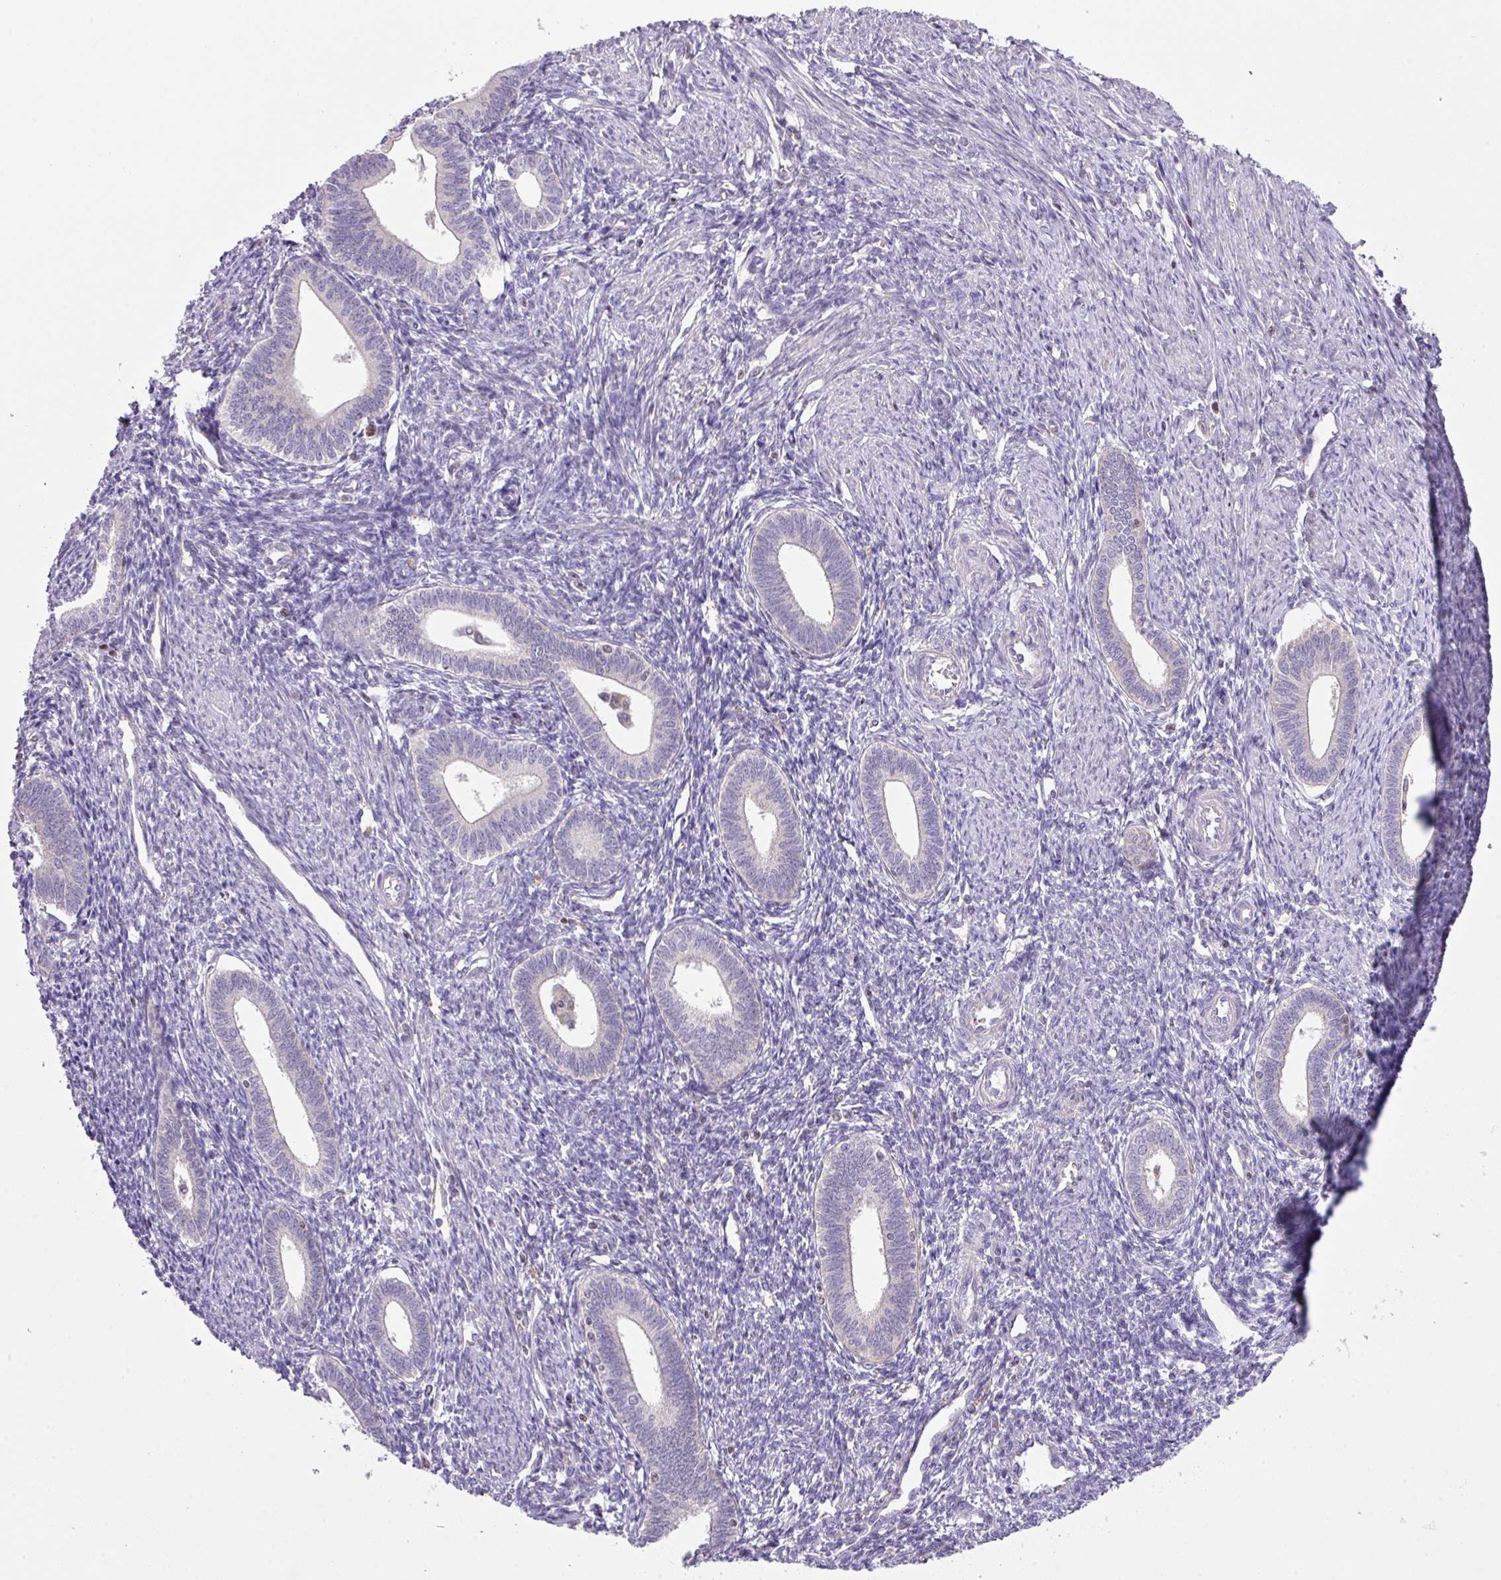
{"staining": {"intensity": "negative", "quantity": "none", "location": "none"}, "tissue": "endometrium", "cell_type": "Cells in endometrial stroma", "image_type": "normal", "snomed": [{"axis": "morphology", "description": "Normal tissue, NOS"}, {"axis": "topography", "description": "Endometrium"}], "caption": "A histopathology image of endometrium stained for a protein exhibits no brown staining in cells in endometrial stroma. Brightfield microscopy of immunohistochemistry stained with DAB (3,3'-diaminobenzidine) (brown) and hematoxylin (blue), captured at high magnification.", "gene": "ZNF394", "patient": {"sex": "female", "age": 41}}